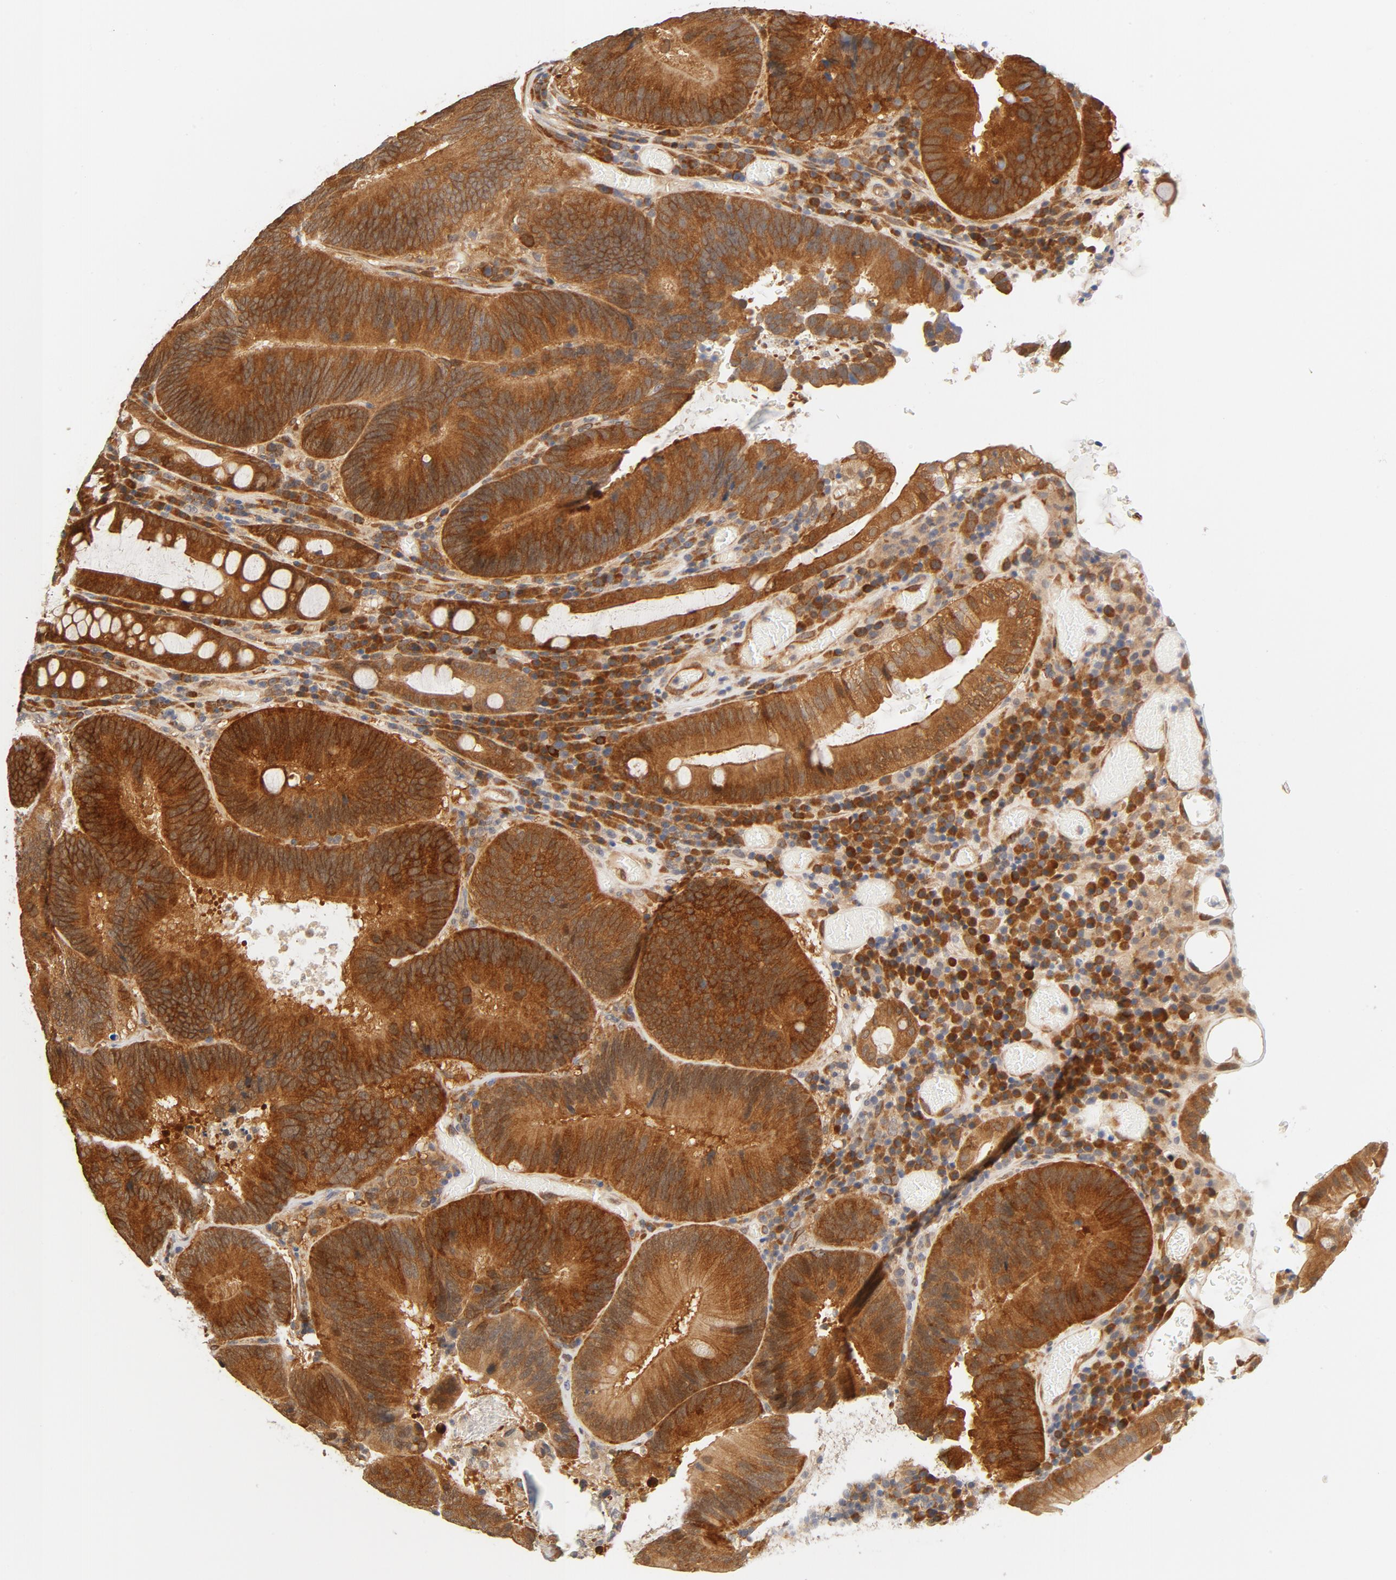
{"staining": {"intensity": "strong", "quantity": ">75%", "location": "cytoplasmic/membranous"}, "tissue": "colorectal cancer", "cell_type": "Tumor cells", "image_type": "cancer", "snomed": [{"axis": "morphology", "description": "Normal tissue, NOS"}, {"axis": "morphology", "description": "Adenocarcinoma, NOS"}, {"axis": "topography", "description": "Colon"}], "caption": "Immunohistochemistry (IHC) of colorectal adenocarcinoma demonstrates high levels of strong cytoplasmic/membranous positivity in about >75% of tumor cells. (brown staining indicates protein expression, while blue staining denotes nuclei).", "gene": "EIF4E", "patient": {"sex": "female", "age": 78}}